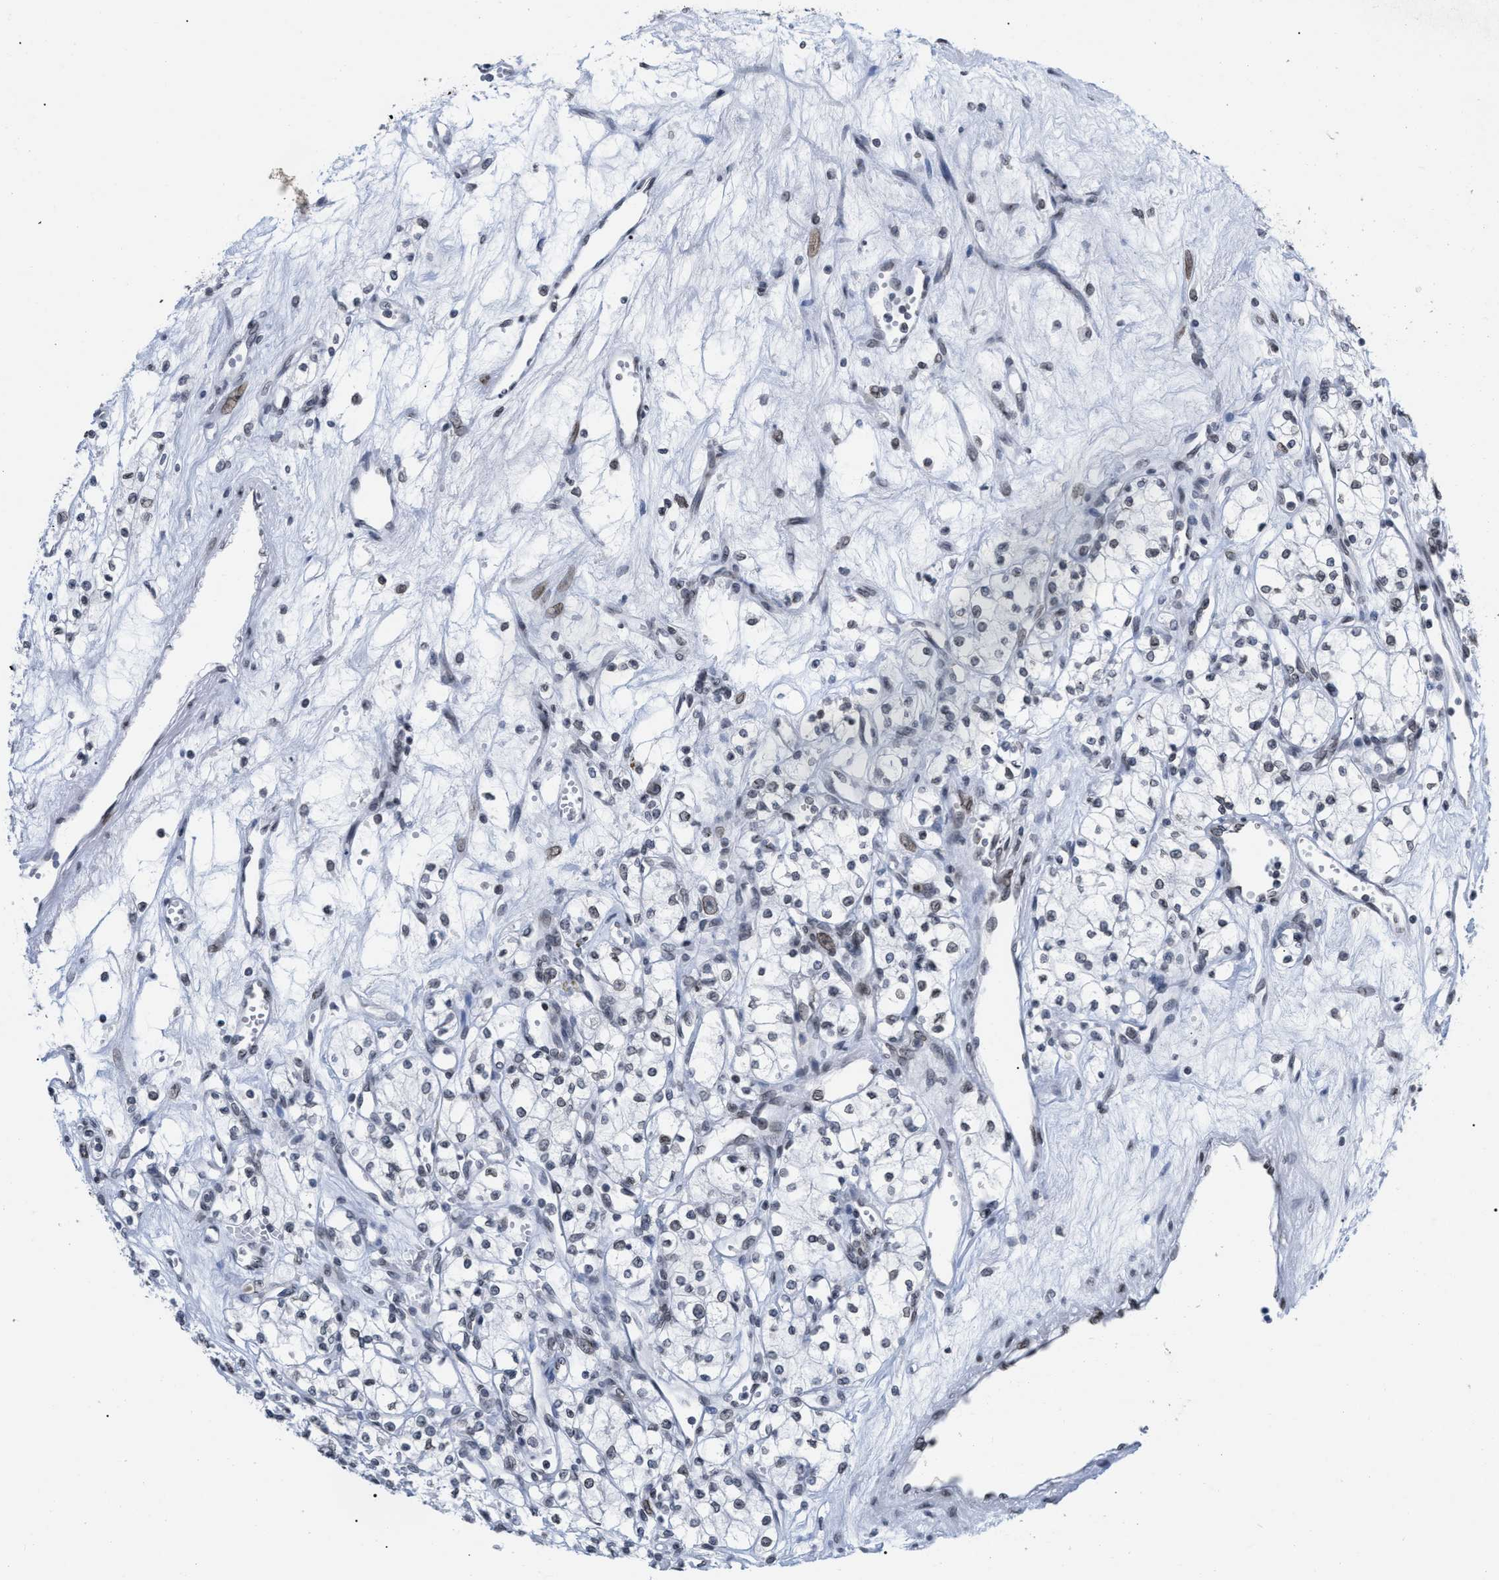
{"staining": {"intensity": "weak", "quantity": "<25%", "location": "cytoplasmic/membranous,nuclear"}, "tissue": "renal cancer", "cell_type": "Tumor cells", "image_type": "cancer", "snomed": [{"axis": "morphology", "description": "Adenocarcinoma, NOS"}, {"axis": "topography", "description": "Kidney"}], "caption": "This is a histopathology image of IHC staining of renal cancer (adenocarcinoma), which shows no positivity in tumor cells.", "gene": "TPR", "patient": {"sex": "male", "age": 59}}